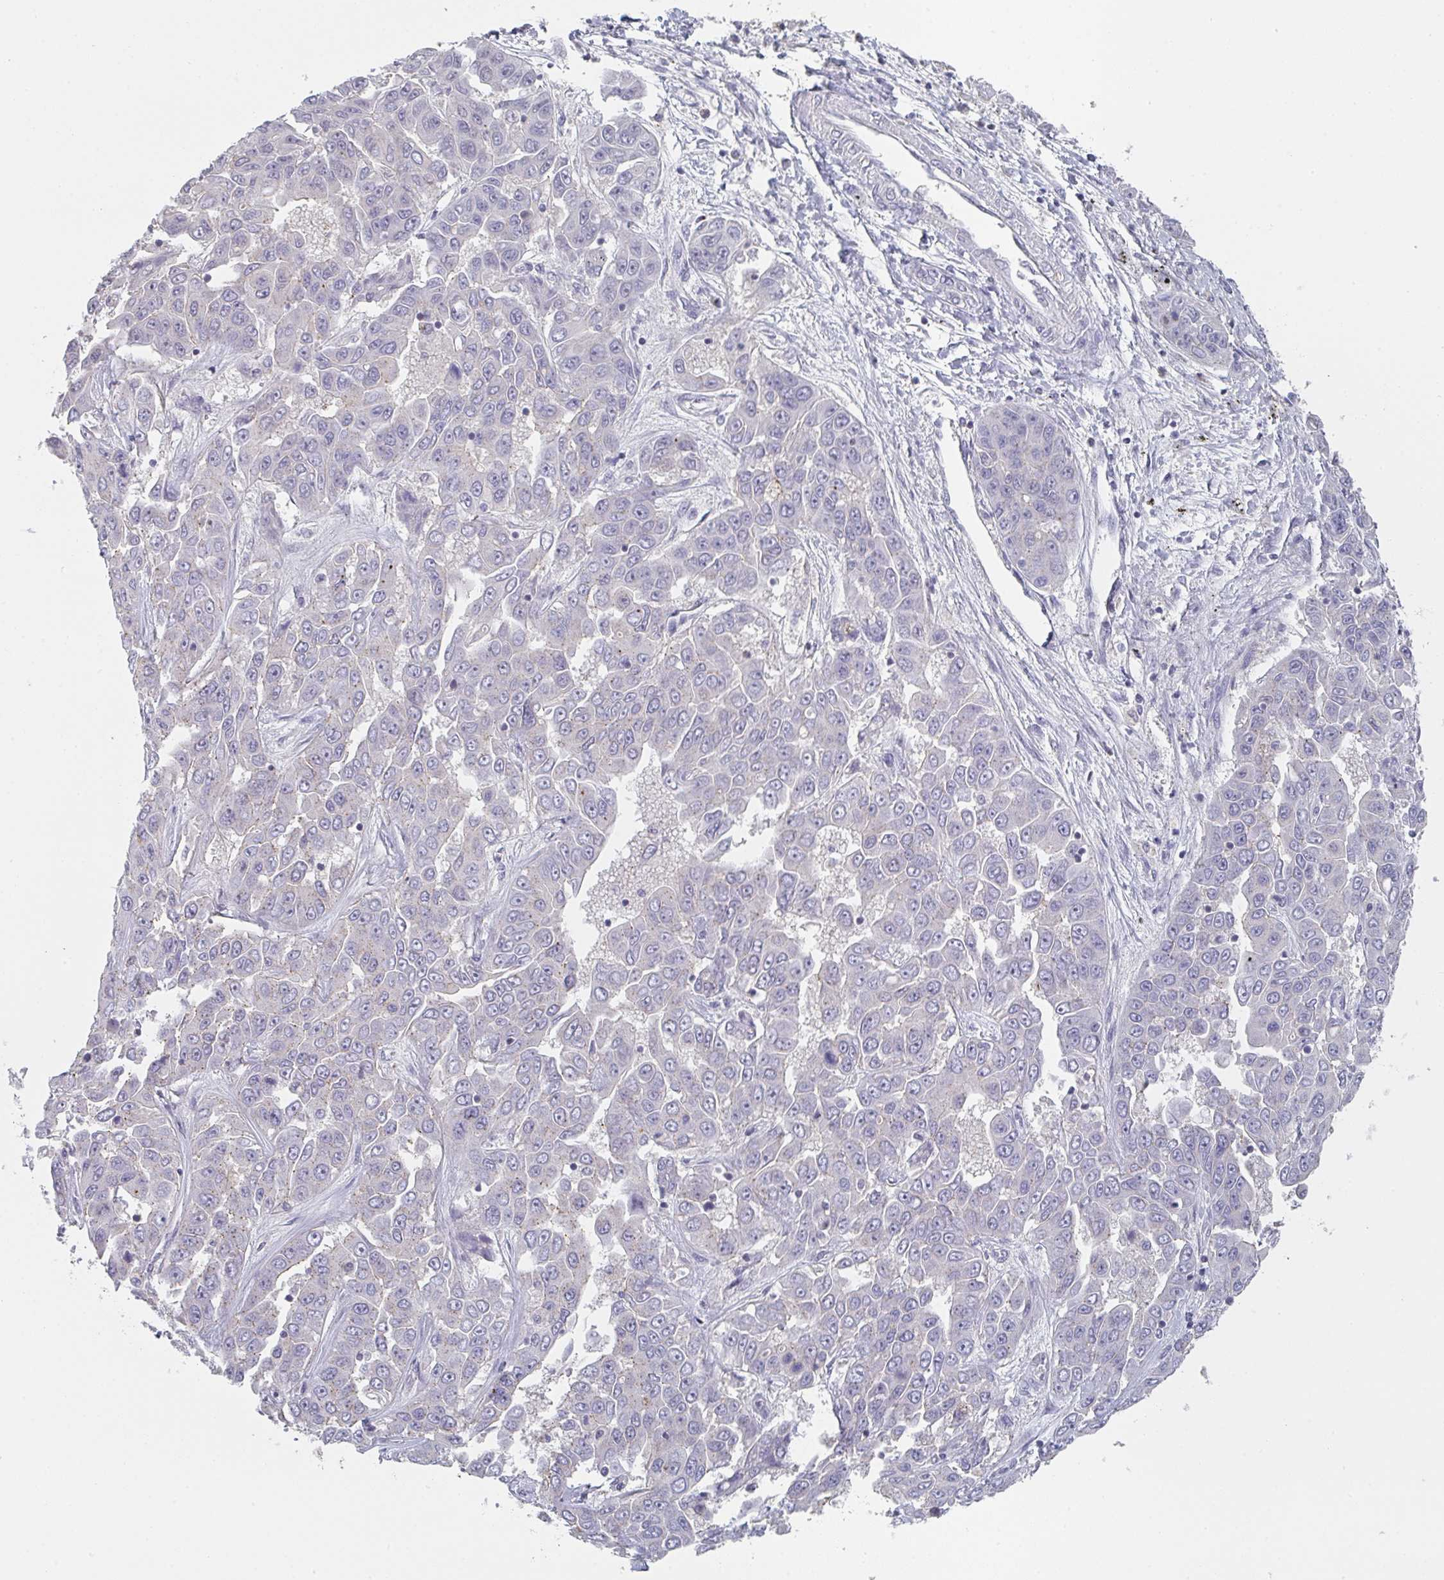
{"staining": {"intensity": "negative", "quantity": "none", "location": "none"}, "tissue": "liver cancer", "cell_type": "Tumor cells", "image_type": "cancer", "snomed": [{"axis": "morphology", "description": "Cholangiocarcinoma"}, {"axis": "topography", "description": "Liver"}], "caption": "Histopathology image shows no protein positivity in tumor cells of liver cholangiocarcinoma tissue.", "gene": "CHMP5", "patient": {"sex": "female", "age": 52}}